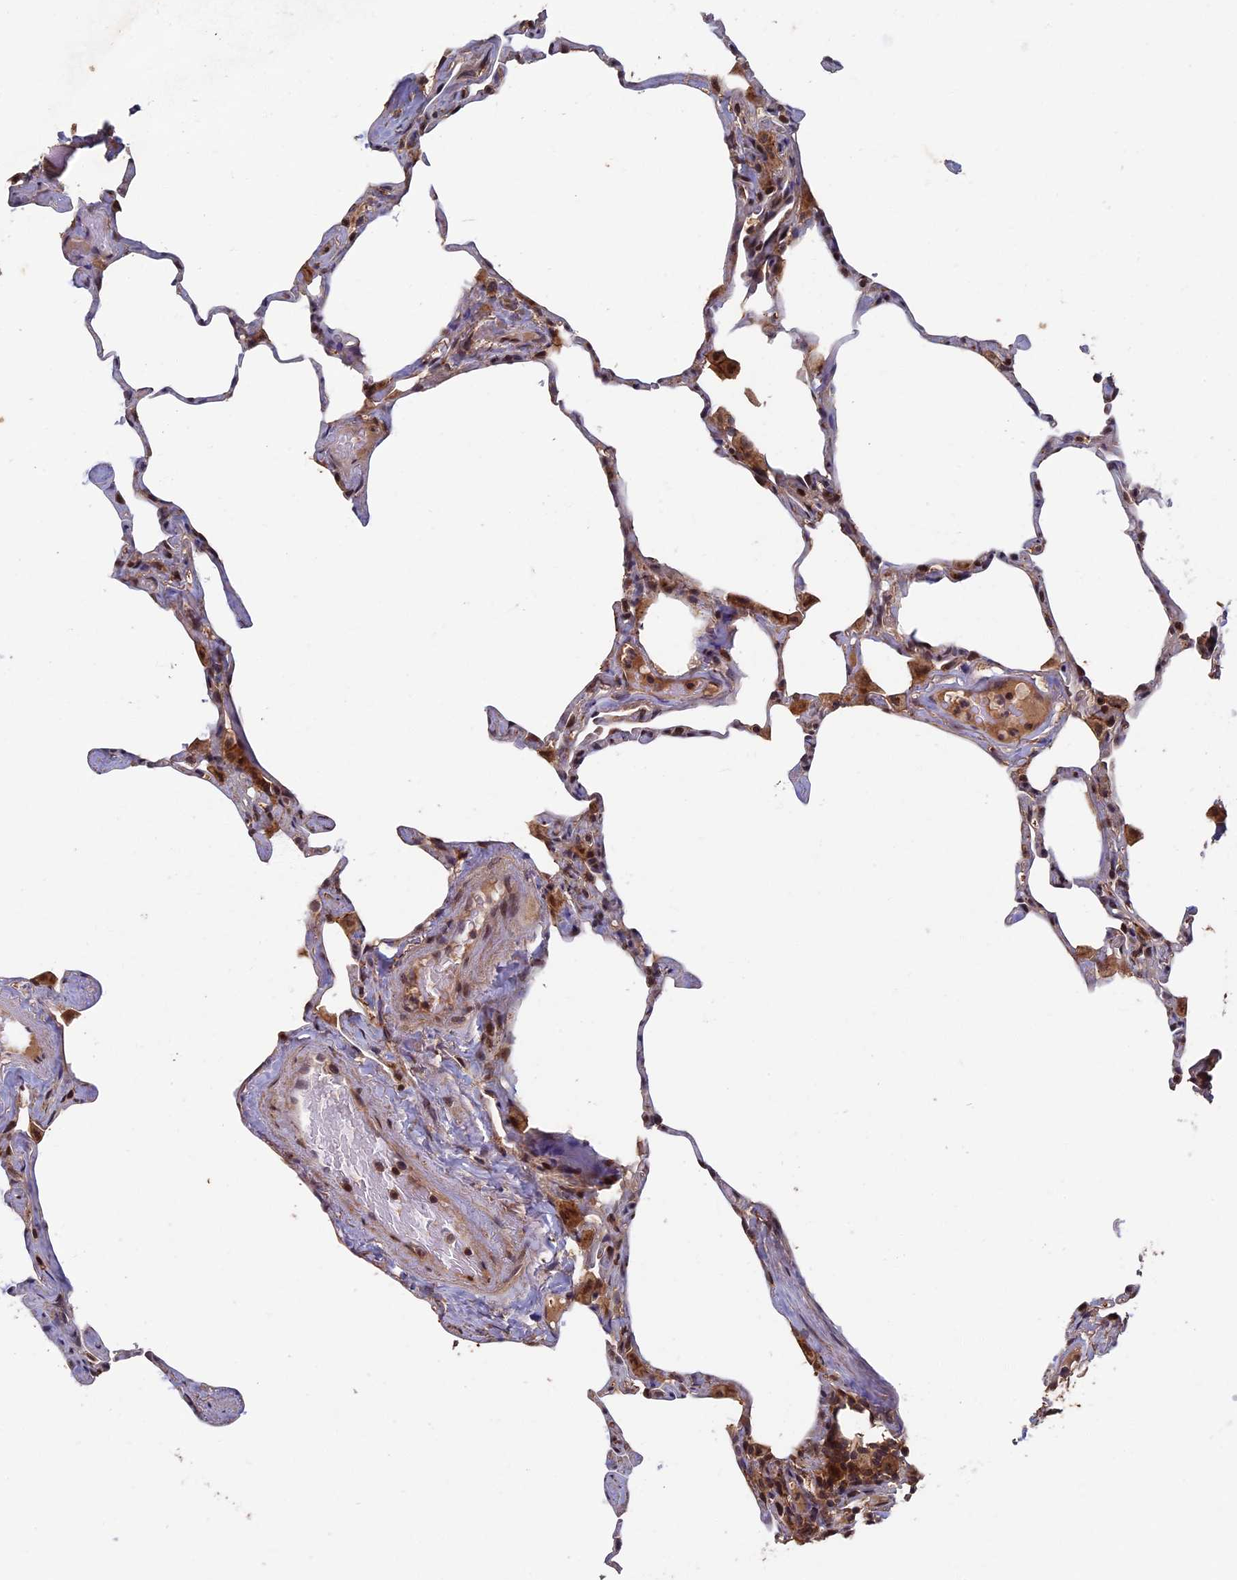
{"staining": {"intensity": "weak", "quantity": "<25%", "location": "cytoplasmic/membranous"}, "tissue": "lung", "cell_type": "Alveolar cells", "image_type": "normal", "snomed": [{"axis": "morphology", "description": "Normal tissue, NOS"}, {"axis": "topography", "description": "Lung"}], "caption": "Immunohistochemical staining of benign lung reveals no significant positivity in alveolar cells. (IHC, brightfield microscopy, high magnification).", "gene": "RASGRF1", "patient": {"sex": "male", "age": 65}}